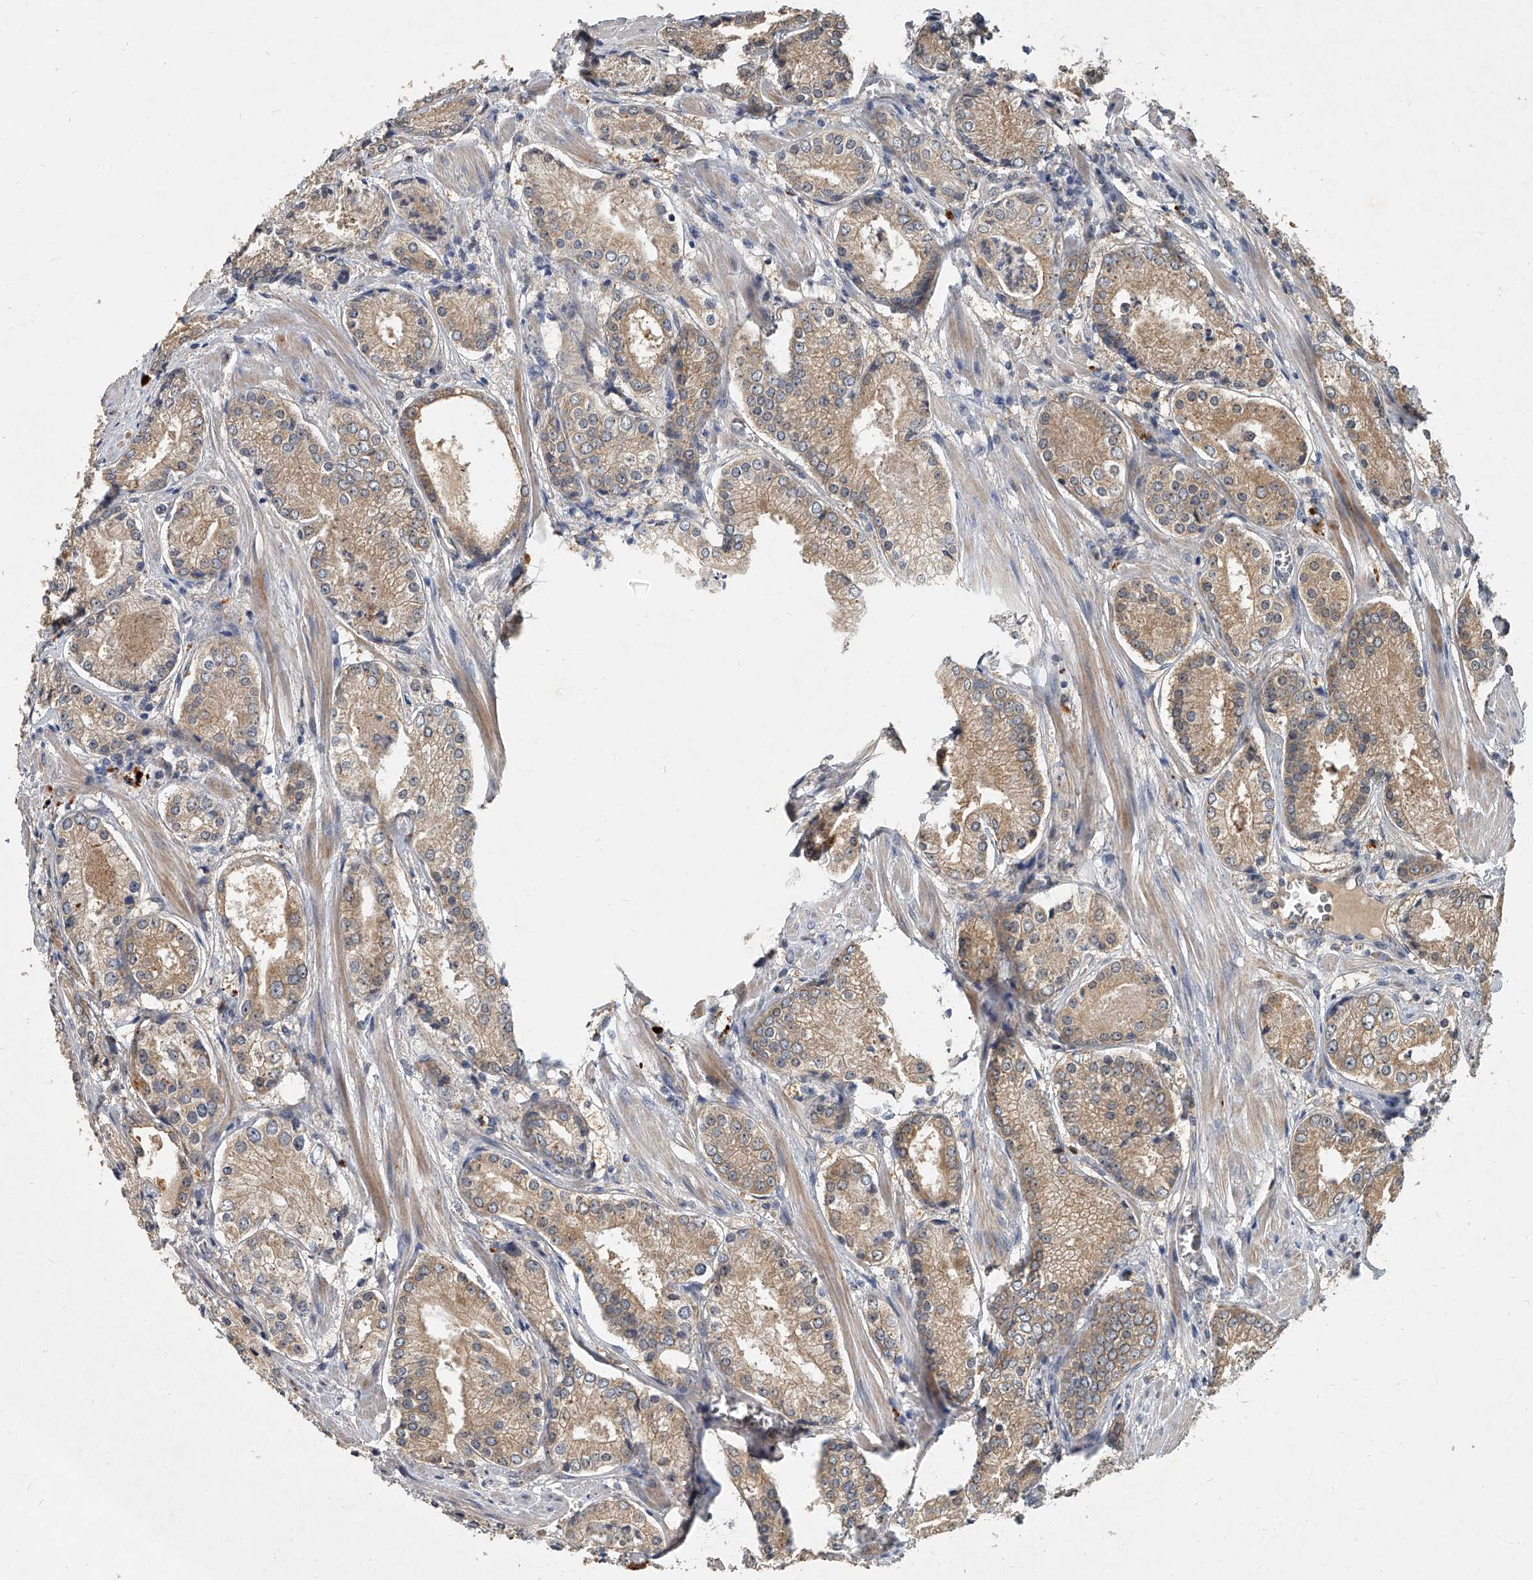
{"staining": {"intensity": "moderate", "quantity": ">75%", "location": "cytoplasmic/membranous"}, "tissue": "prostate cancer", "cell_type": "Tumor cells", "image_type": "cancer", "snomed": [{"axis": "morphology", "description": "Adenocarcinoma, Low grade"}, {"axis": "topography", "description": "Prostate"}], "caption": "Brown immunohistochemical staining in human prostate cancer displays moderate cytoplasmic/membranous positivity in approximately >75% of tumor cells.", "gene": "JAG2", "patient": {"sex": "male", "age": 54}}